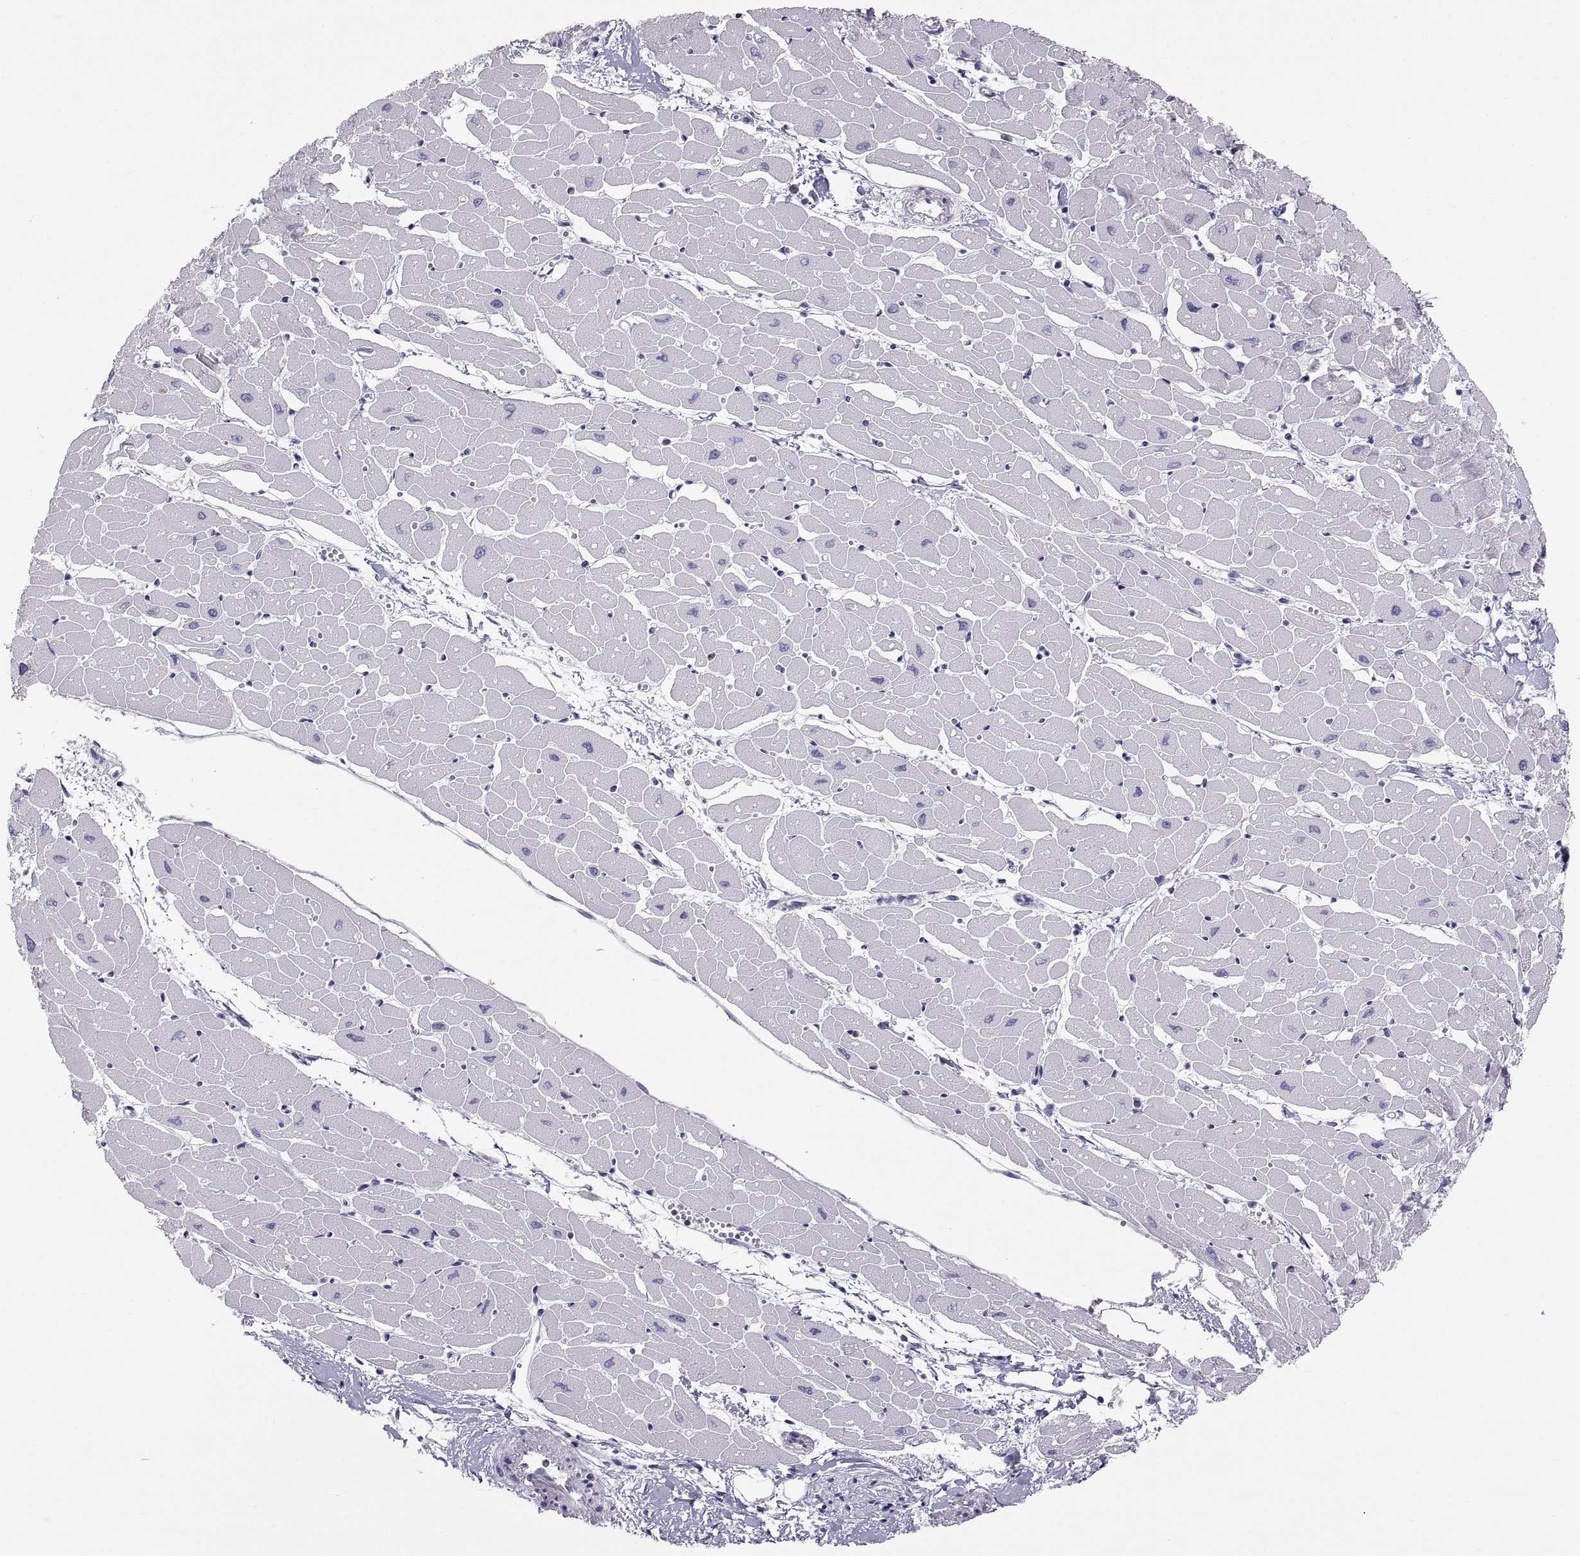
{"staining": {"intensity": "negative", "quantity": "none", "location": "none"}, "tissue": "heart muscle", "cell_type": "Cardiomyocytes", "image_type": "normal", "snomed": [{"axis": "morphology", "description": "Normal tissue, NOS"}, {"axis": "topography", "description": "Heart"}], "caption": "Protein analysis of unremarkable heart muscle shows no significant positivity in cardiomyocytes. Brightfield microscopy of immunohistochemistry (IHC) stained with DAB (brown) and hematoxylin (blue), captured at high magnification.", "gene": "ERO1A", "patient": {"sex": "male", "age": 57}}